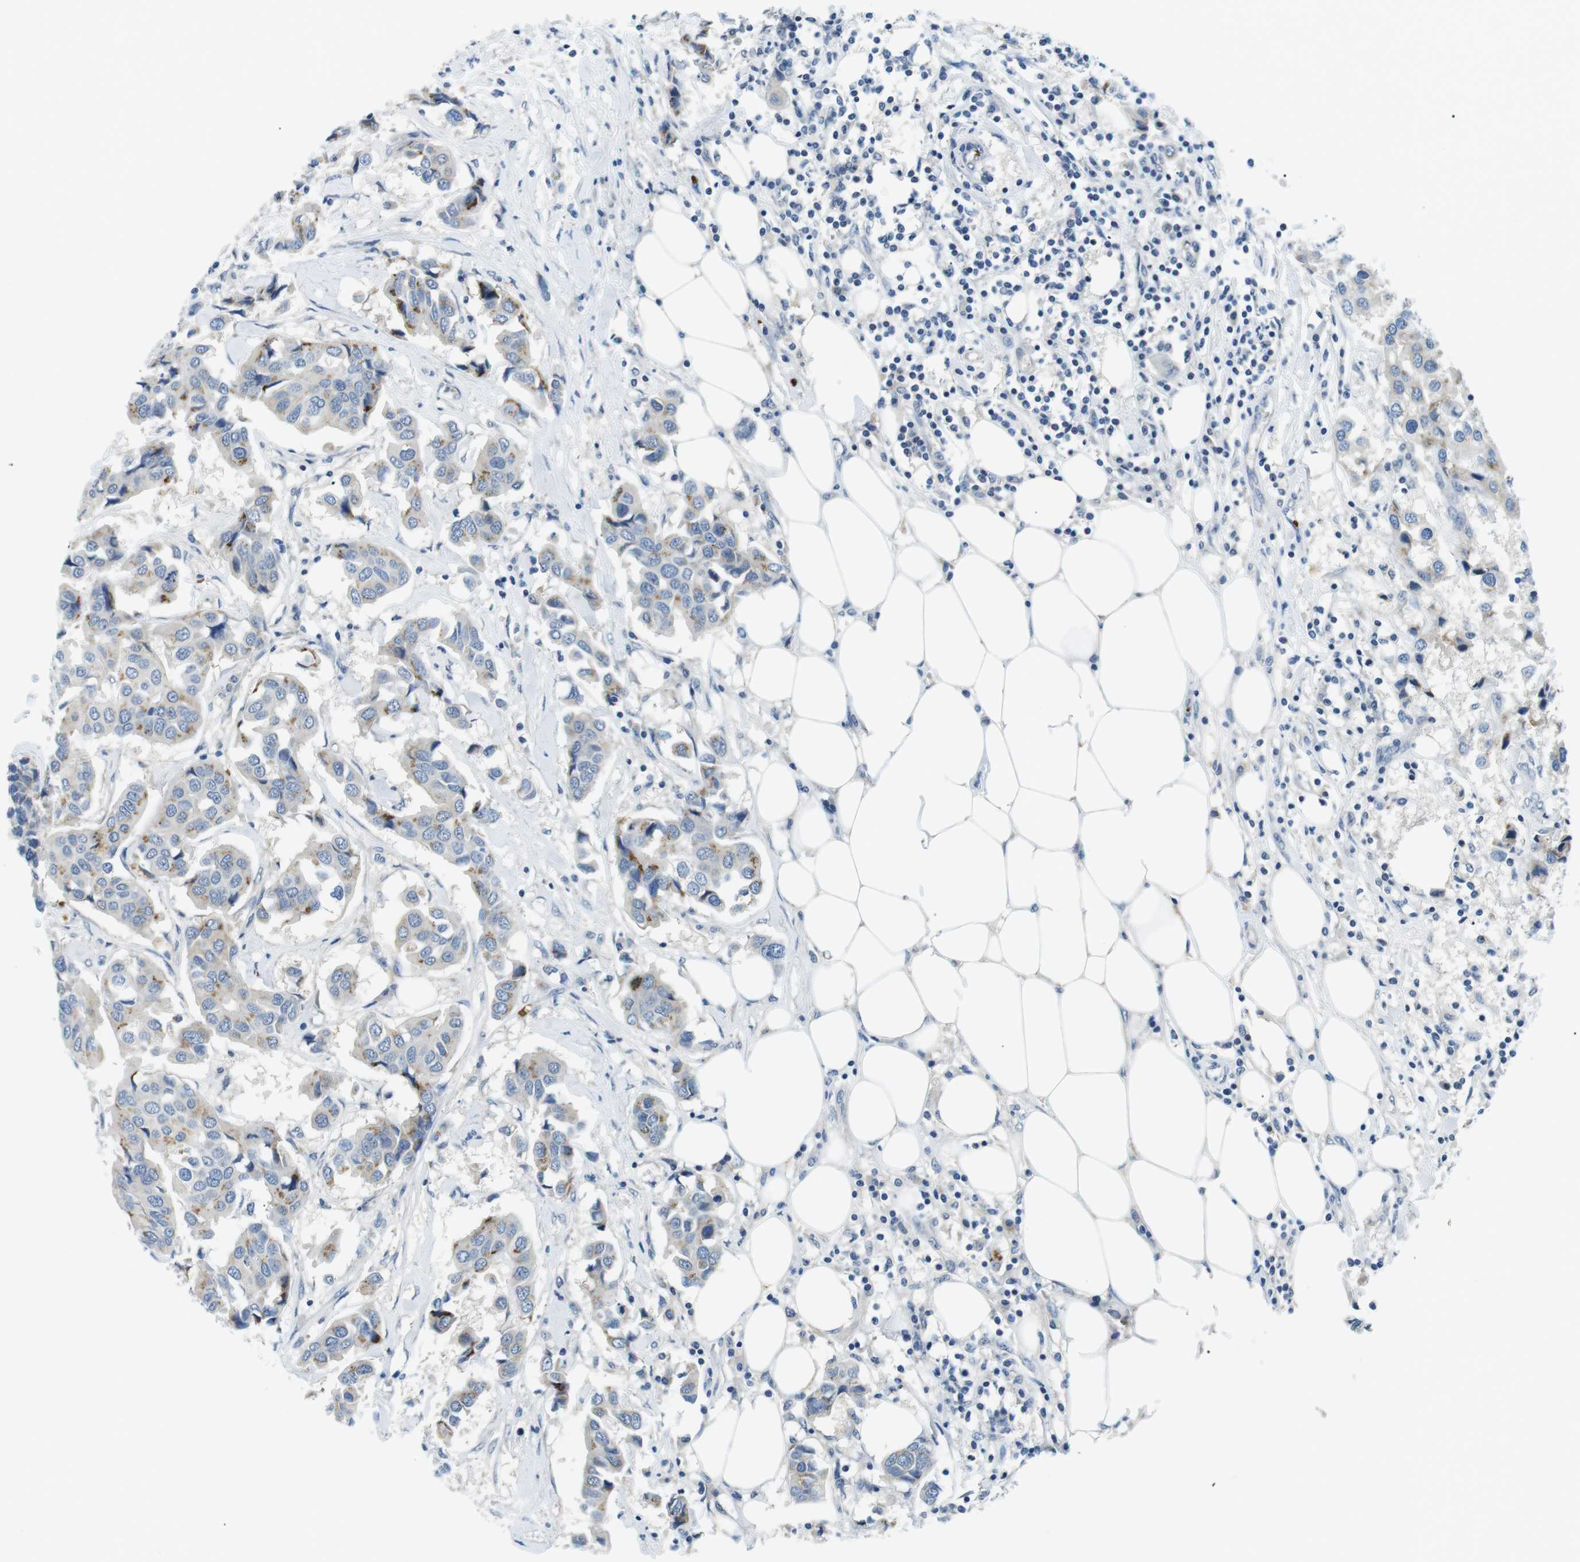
{"staining": {"intensity": "moderate", "quantity": "<25%", "location": "cytoplasmic/membranous"}, "tissue": "breast cancer", "cell_type": "Tumor cells", "image_type": "cancer", "snomed": [{"axis": "morphology", "description": "Duct carcinoma"}, {"axis": "topography", "description": "Breast"}], "caption": "Brown immunohistochemical staining in breast intraductal carcinoma displays moderate cytoplasmic/membranous staining in approximately <25% of tumor cells.", "gene": "WSCD1", "patient": {"sex": "female", "age": 80}}